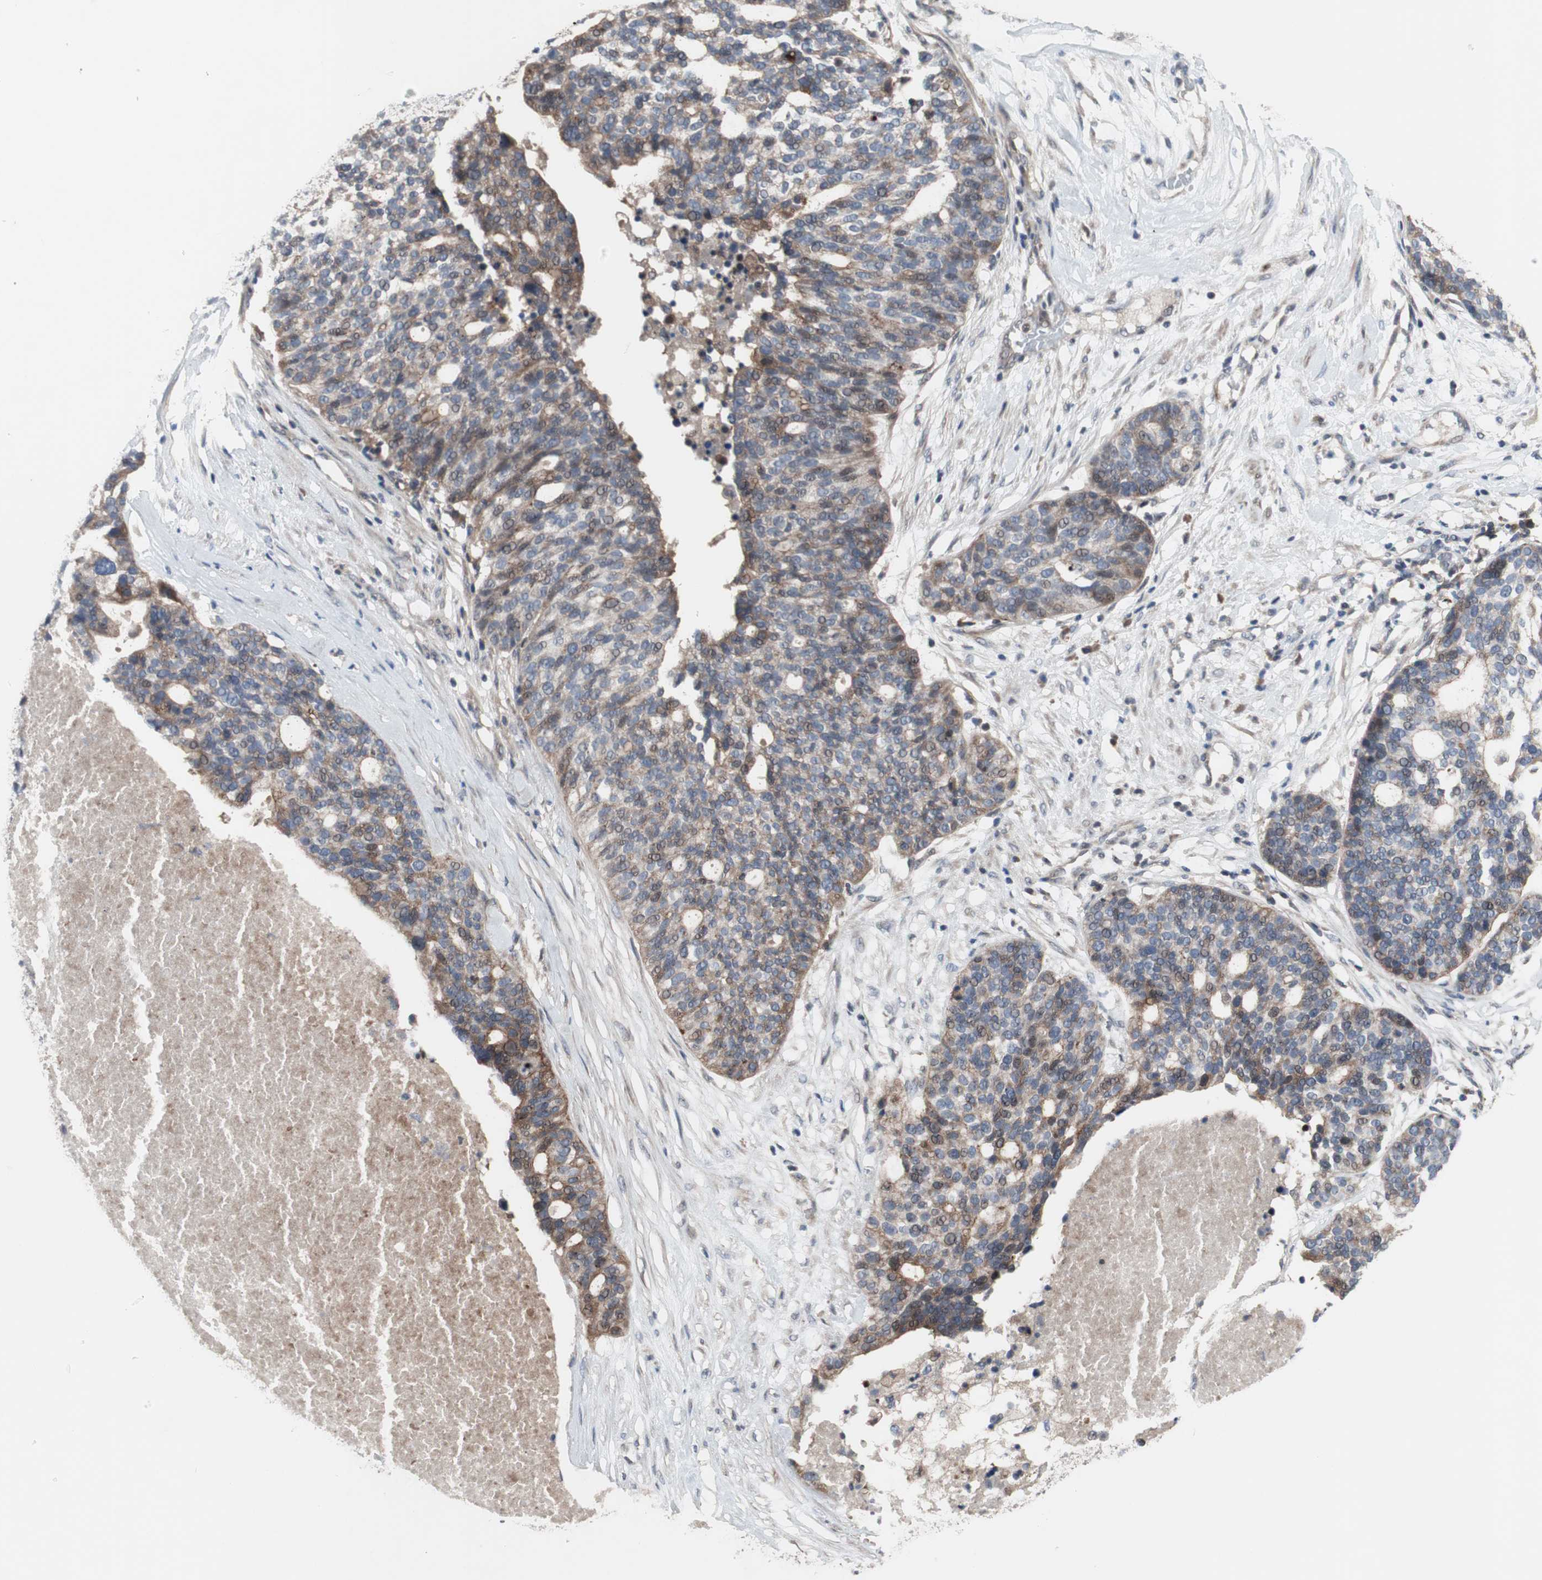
{"staining": {"intensity": "moderate", "quantity": ">75%", "location": "cytoplasmic/membranous"}, "tissue": "ovarian cancer", "cell_type": "Tumor cells", "image_type": "cancer", "snomed": [{"axis": "morphology", "description": "Cystadenocarcinoma, serous, NOS"}, {"axis": "topography", "description": "Ovary"}], "caption": "Ovarian cancer (serous cystadenocarcinoma) was stained to show a protein in brown. There is medium levels of moderate cytoplasmic/membranous staining in about >75% of tumor cells.", "gene": "OAZ1", "patient": {"sex": "female", "age": 59}}